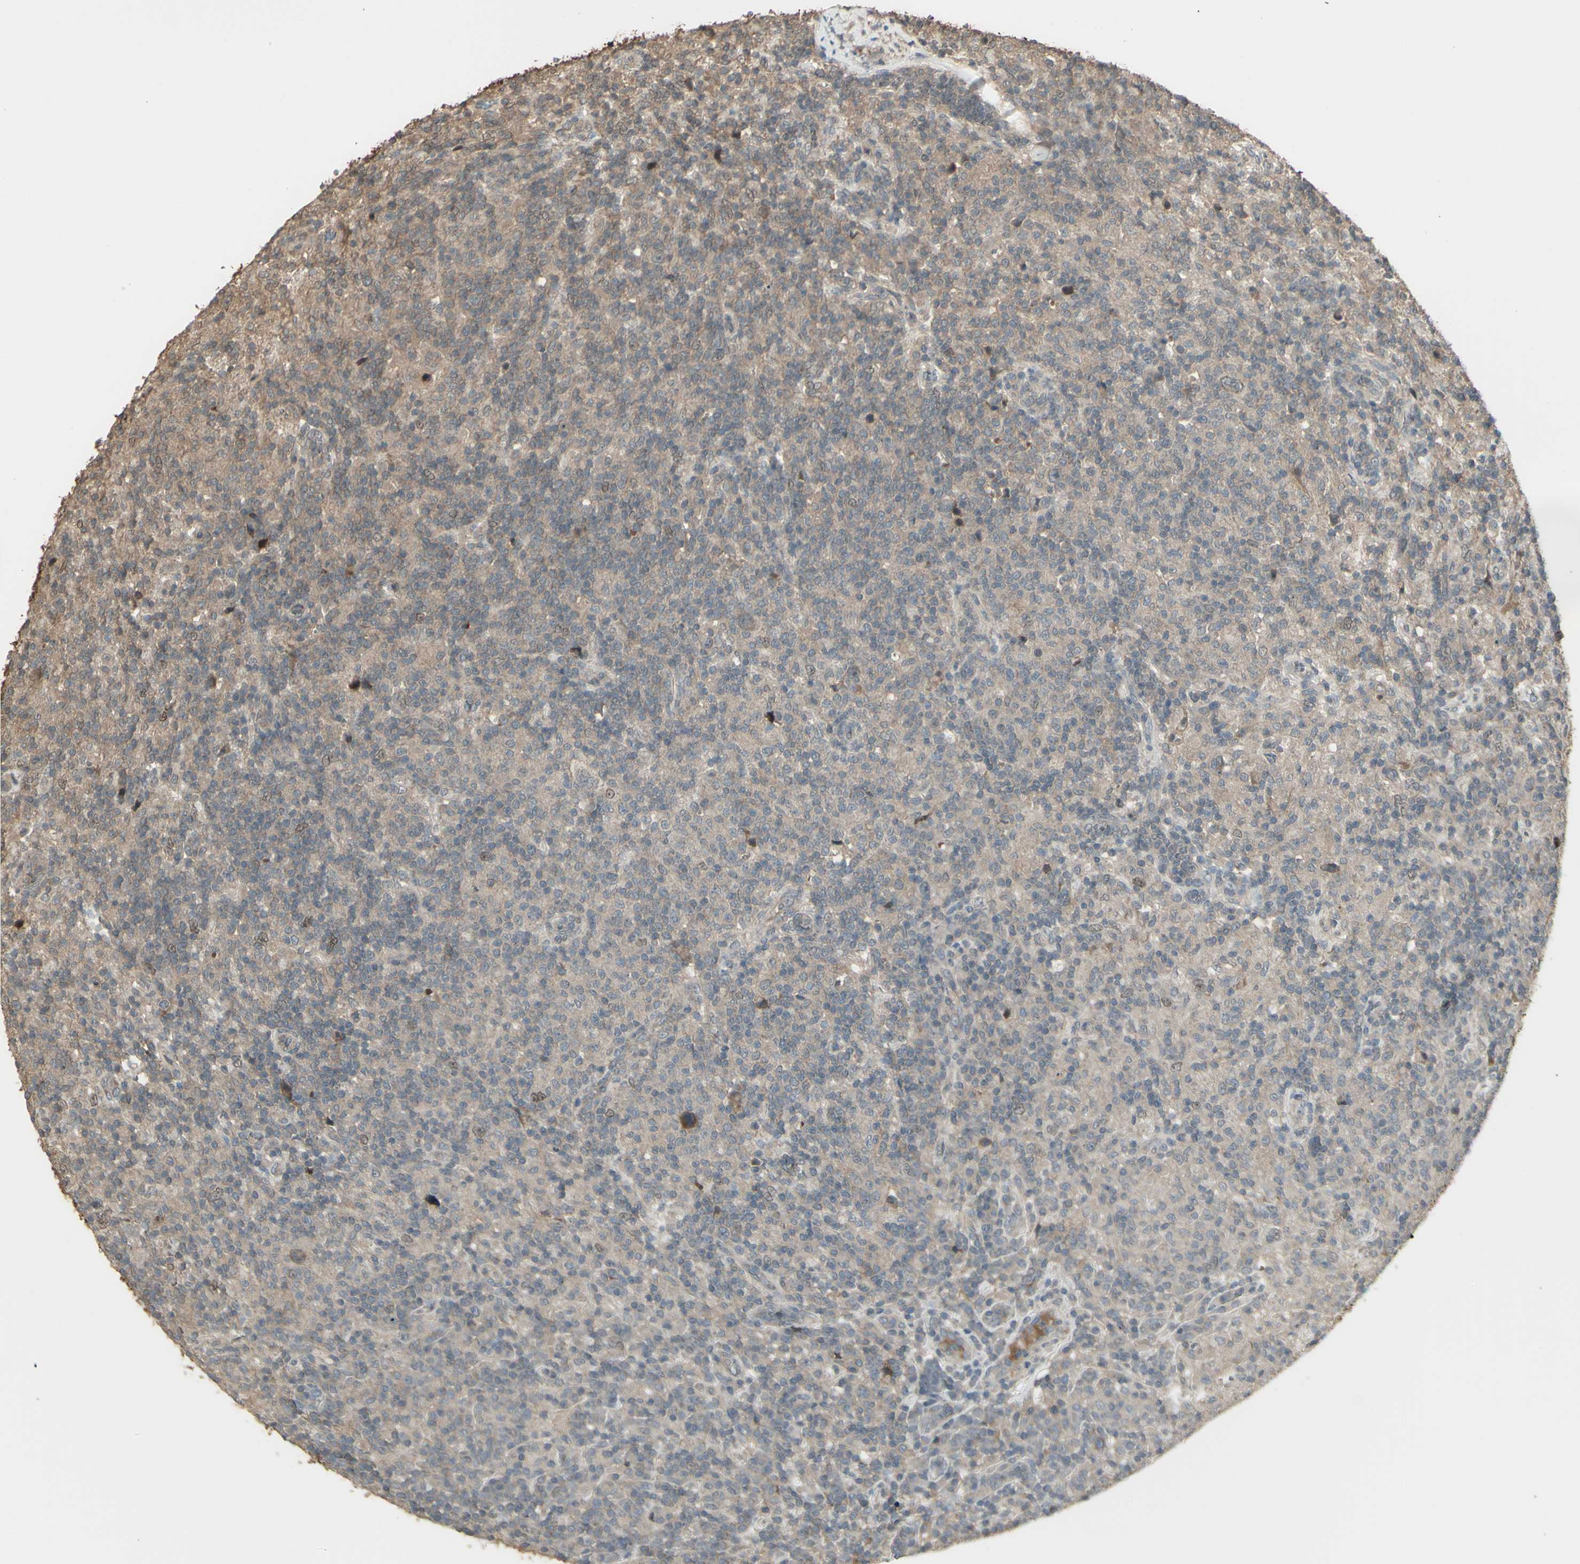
{"staining": {"intensity": "weak", "quantity": ">75%", "location": "cytoplasmic/membranous"}, "tissue": "lymphoma", "cell_type": "Tumor cells", "image_type": "cancer", "snomed": [{"axis": "morphology", "description": "Hodgkin's disease, NOS"}, {"axis": "topography", "description": "Lymph node"}], "caption": "Human lymphoma stained for a protein (brown) demonstrates weak cytoplasmic/membranous positive staining in approximately >75% of tumor cells.", "gene": "GNAS", "patient": {"sex": "male", "age": 70}}